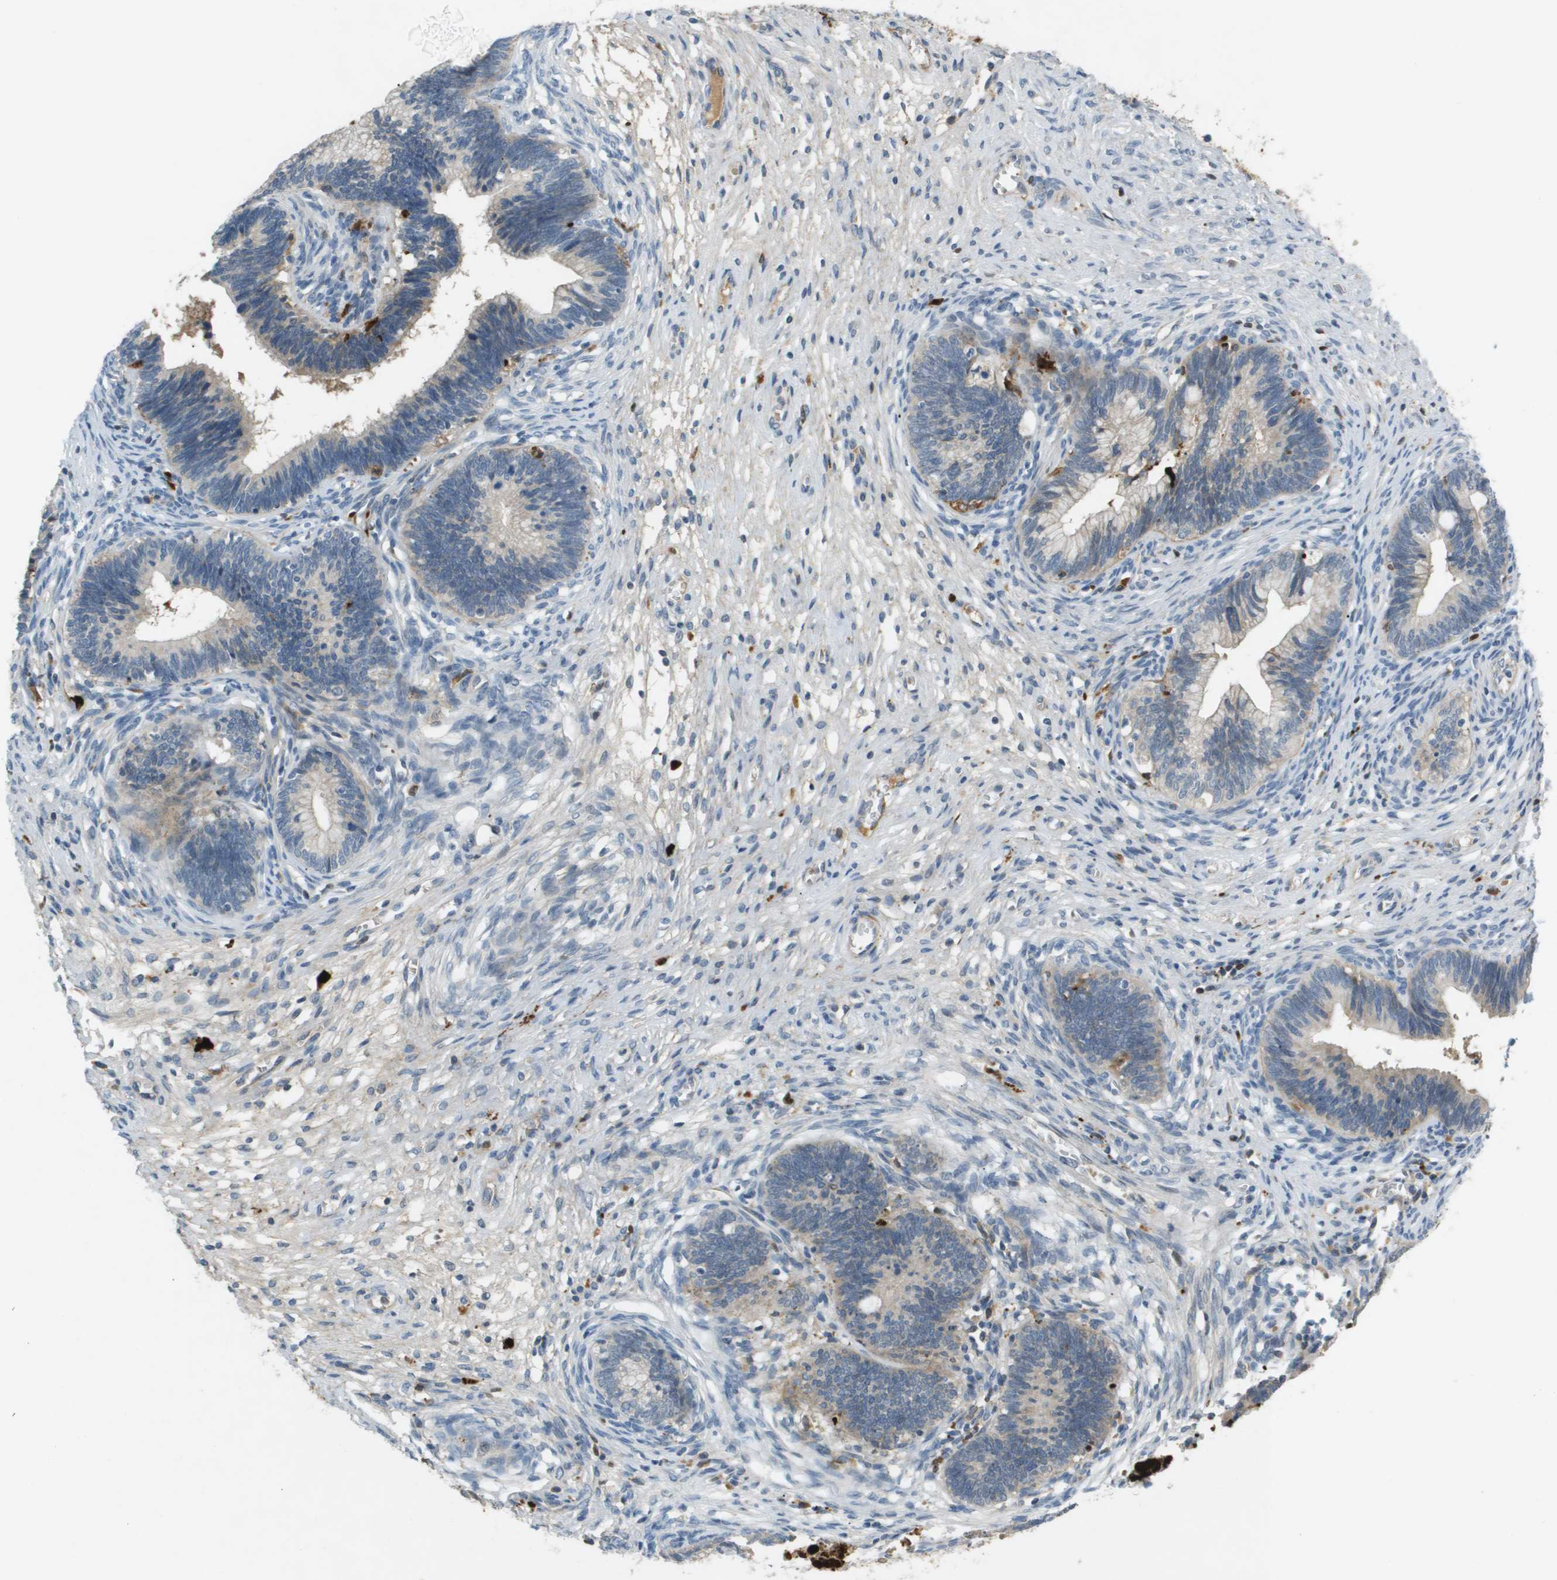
{"staining": {"intensity": "negative", "quantity": "none", "location": "none"}, "tissue": "cervical cancer", "cell_type": "Tumor cells", "image_type": "cancer", "snomed": [{"axis": "morphology", "description": "Adenocarcinoma, NOS"}, {"axis": "topography", "description": "Cervix"}], "caption": "Immunohistochemistry (IHC) histopathology image of neoplastic tissue: cervical cancer (adenocarcinoma) stained with DAB demonstrates no significant protein positivity in tumor cells. The staining was performed using DAB (3,3'-diaminobenzidine) to visualize the protein expression in brown, while the nuclei were stained in blue with hematoxylin (Magnification: 20x).", "gene": "VTN", "patient": {"sex": "female", "age": 44}}